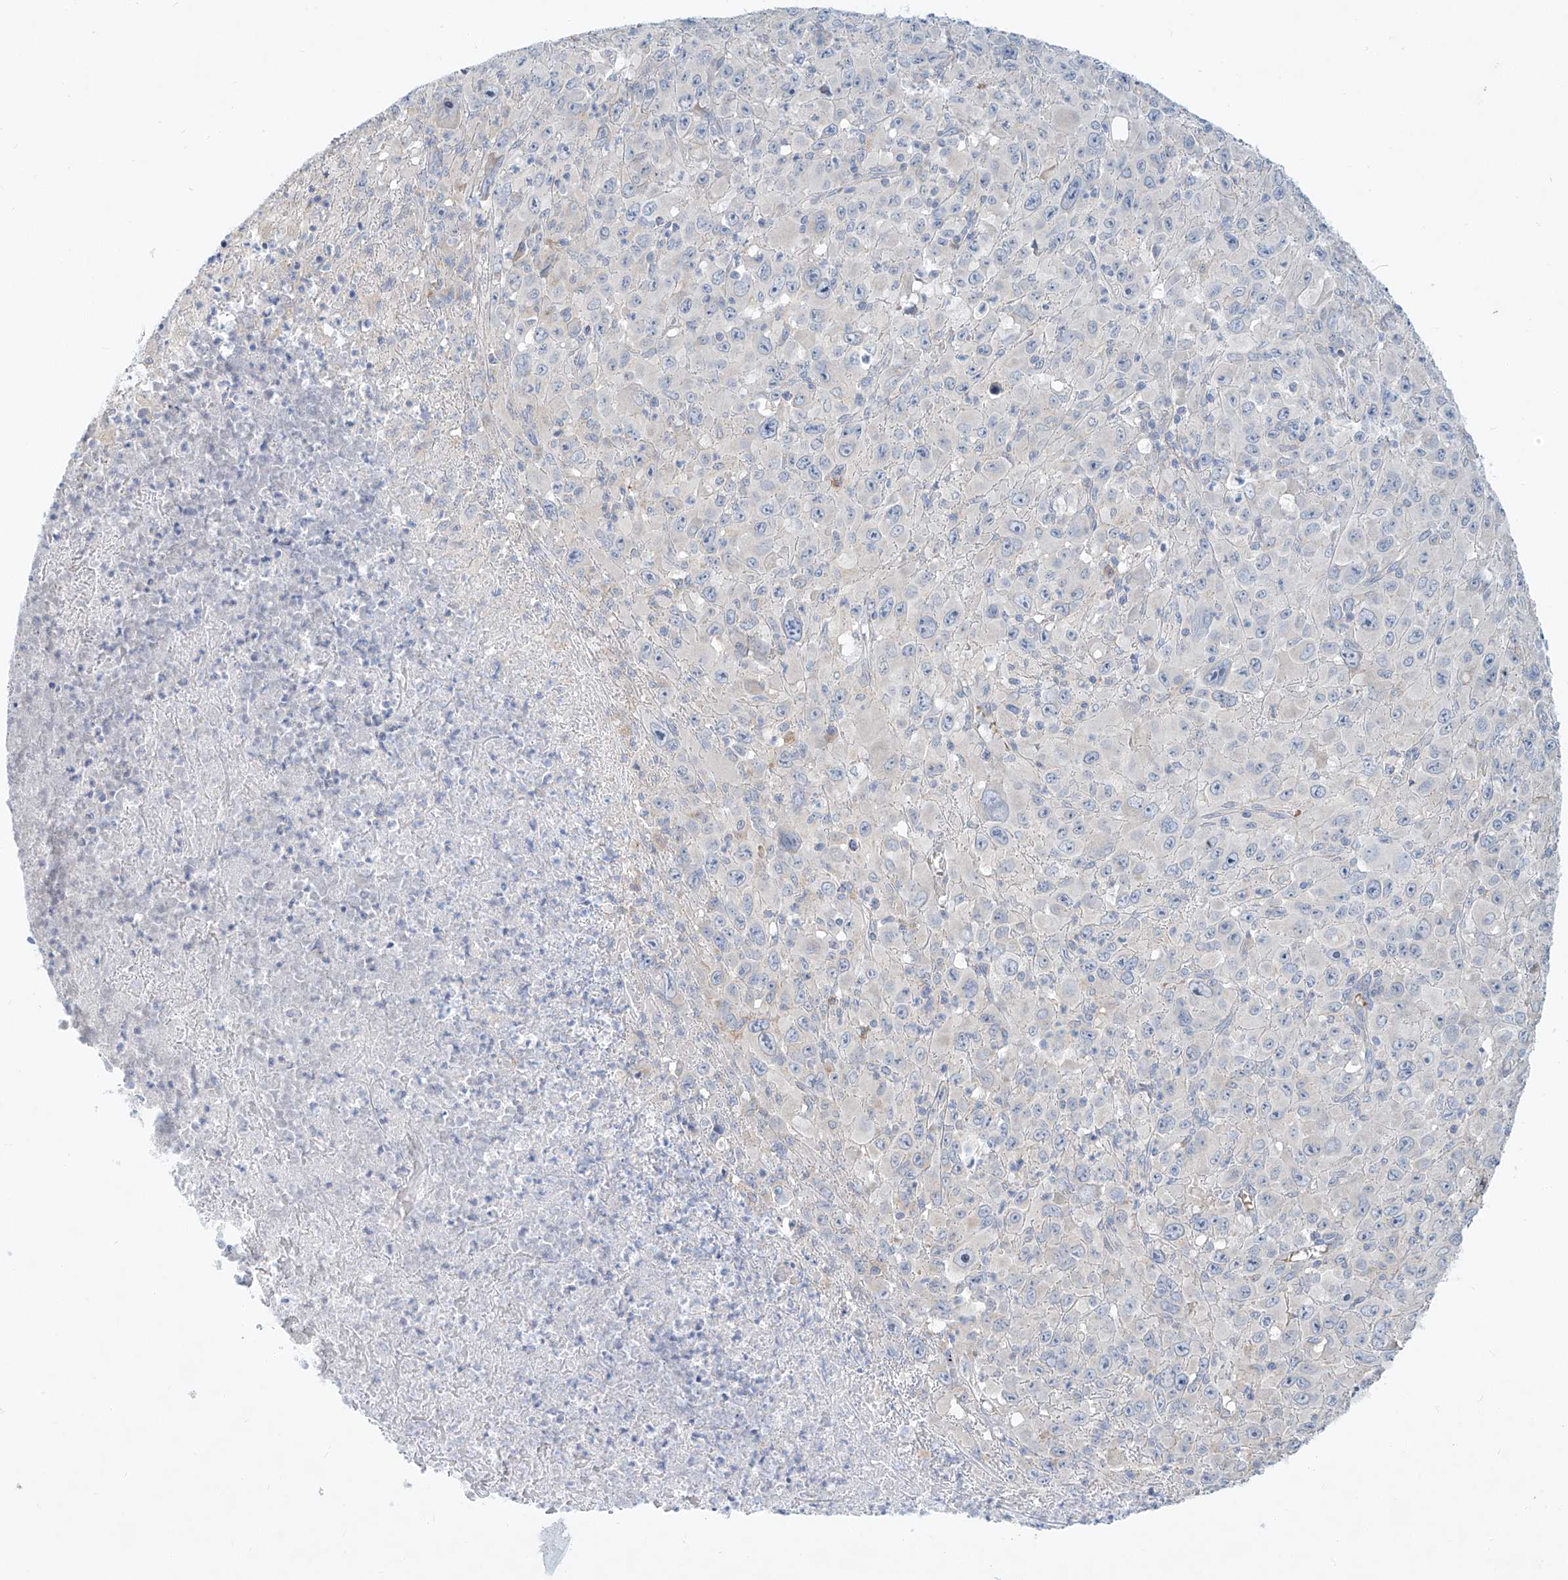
{"staining": {"intensity": "negative", "quantity": "none", "location": "none"}, "tissue": "melanoma", "cell_type": "Tumor cells", "image_type": "cancer", "snomed": [{"axis": "morphology", "description": "Malignant melanoma, Metastatic site"}, {"axis": "topography", "description": "Skin"}], "caption": "A photomicrograph of human malignant melanoma (metastatic site) is negative for staining in tumor cells.", "gene": "SYTL3", "patient": {"sex": "female", "age": 56}}